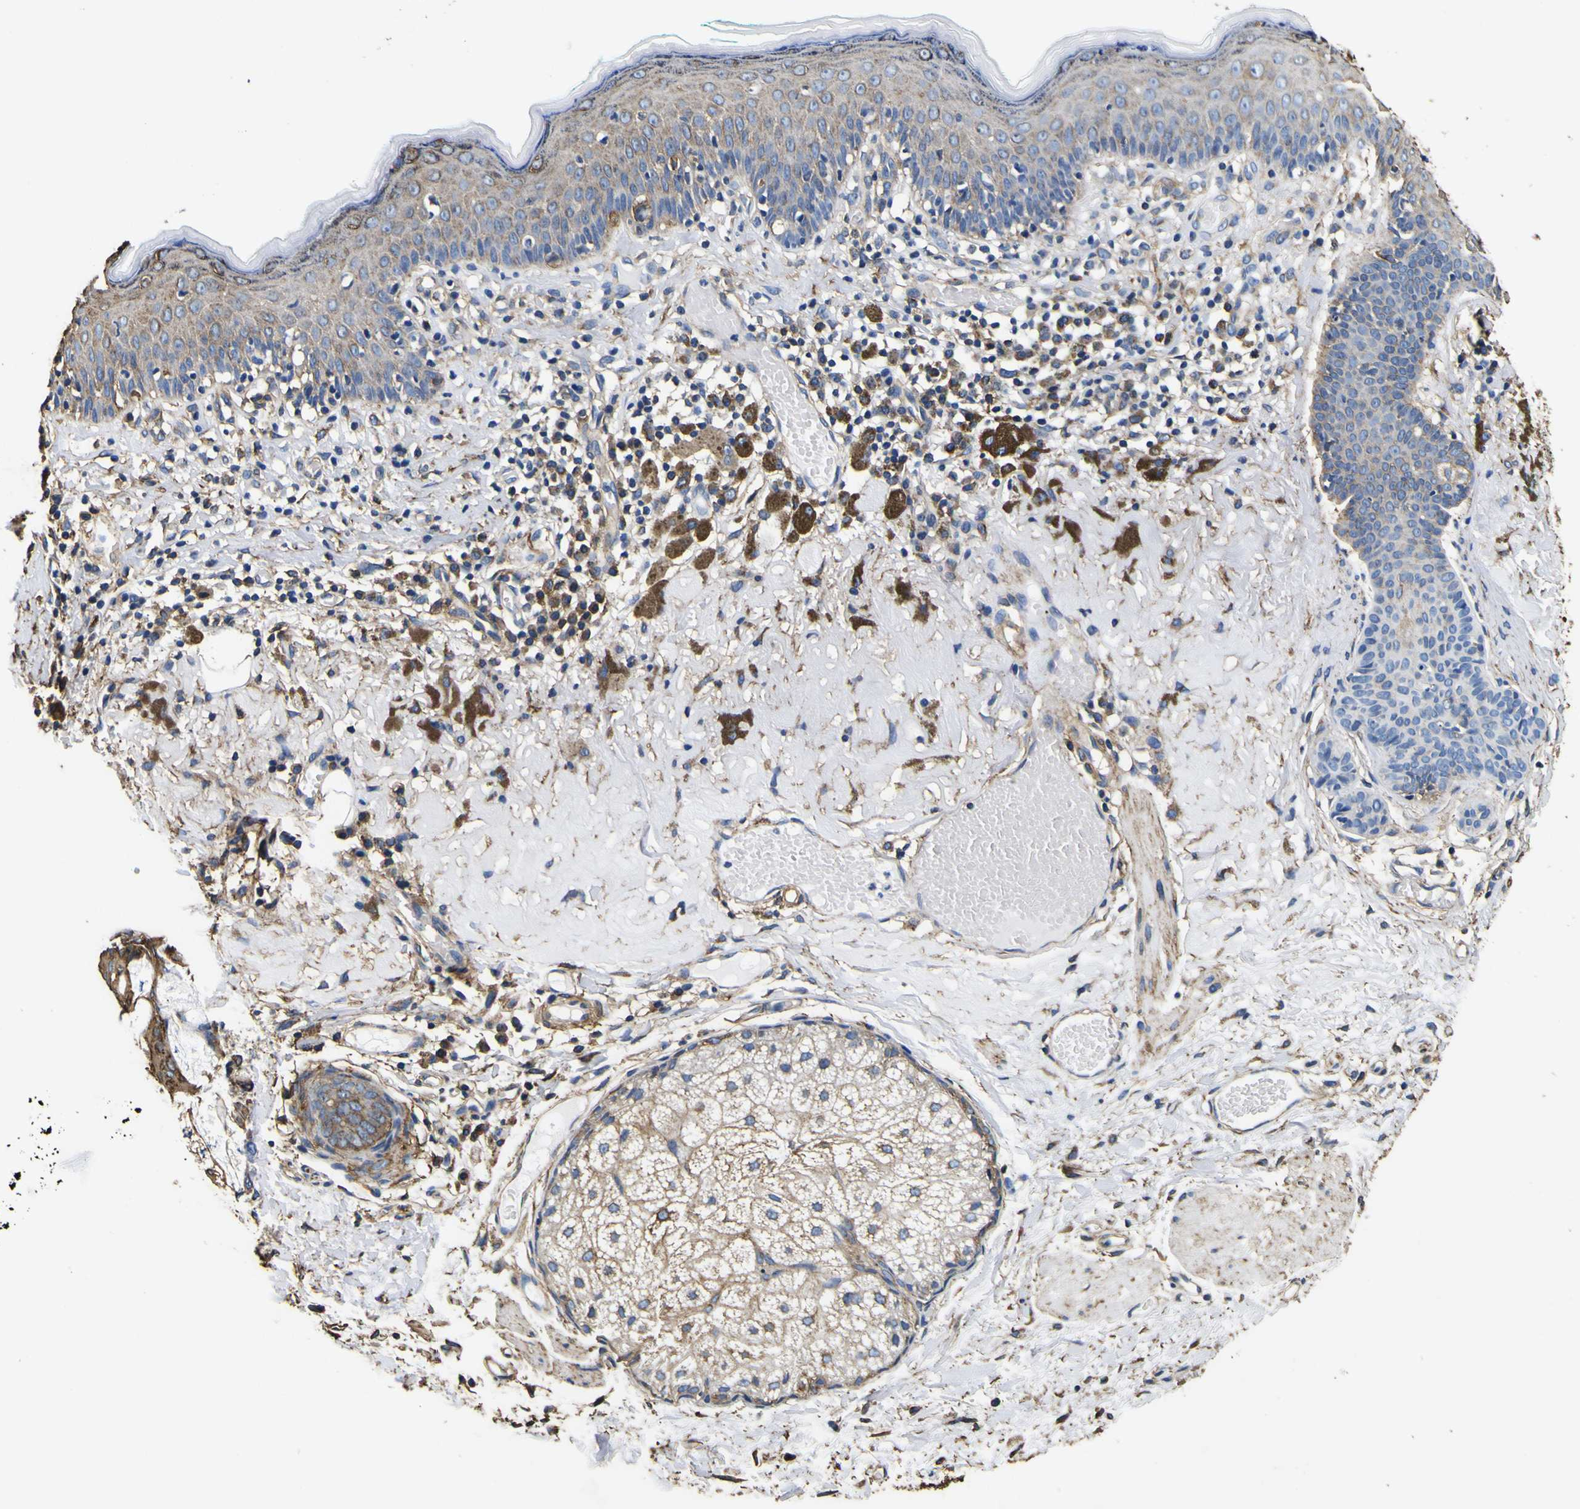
{"staining": {"intensity": "moderate", "quantity": ">75%", "location": "cytoplasmic/membranous"}, "tissue": "melanoma", "cell_type": "Tumor cells", "image_type": "cancer", "snomed": [{"axis": "morphology", "description": "Malignant melanoma in situ"}, {"axis": "morphology", "description": "Malignant melanoma, NOS"}, {"axis": "topography", "description": "Skin"}], "caption": "Immunohistochemical staining of human malignant melanoma demonstrates moderate cytoplasmic/membranous protein expression in approximately >75% of tumor cells.", "gene": "TUBA1B", "patient": {"sex": "female", "age": 88}}